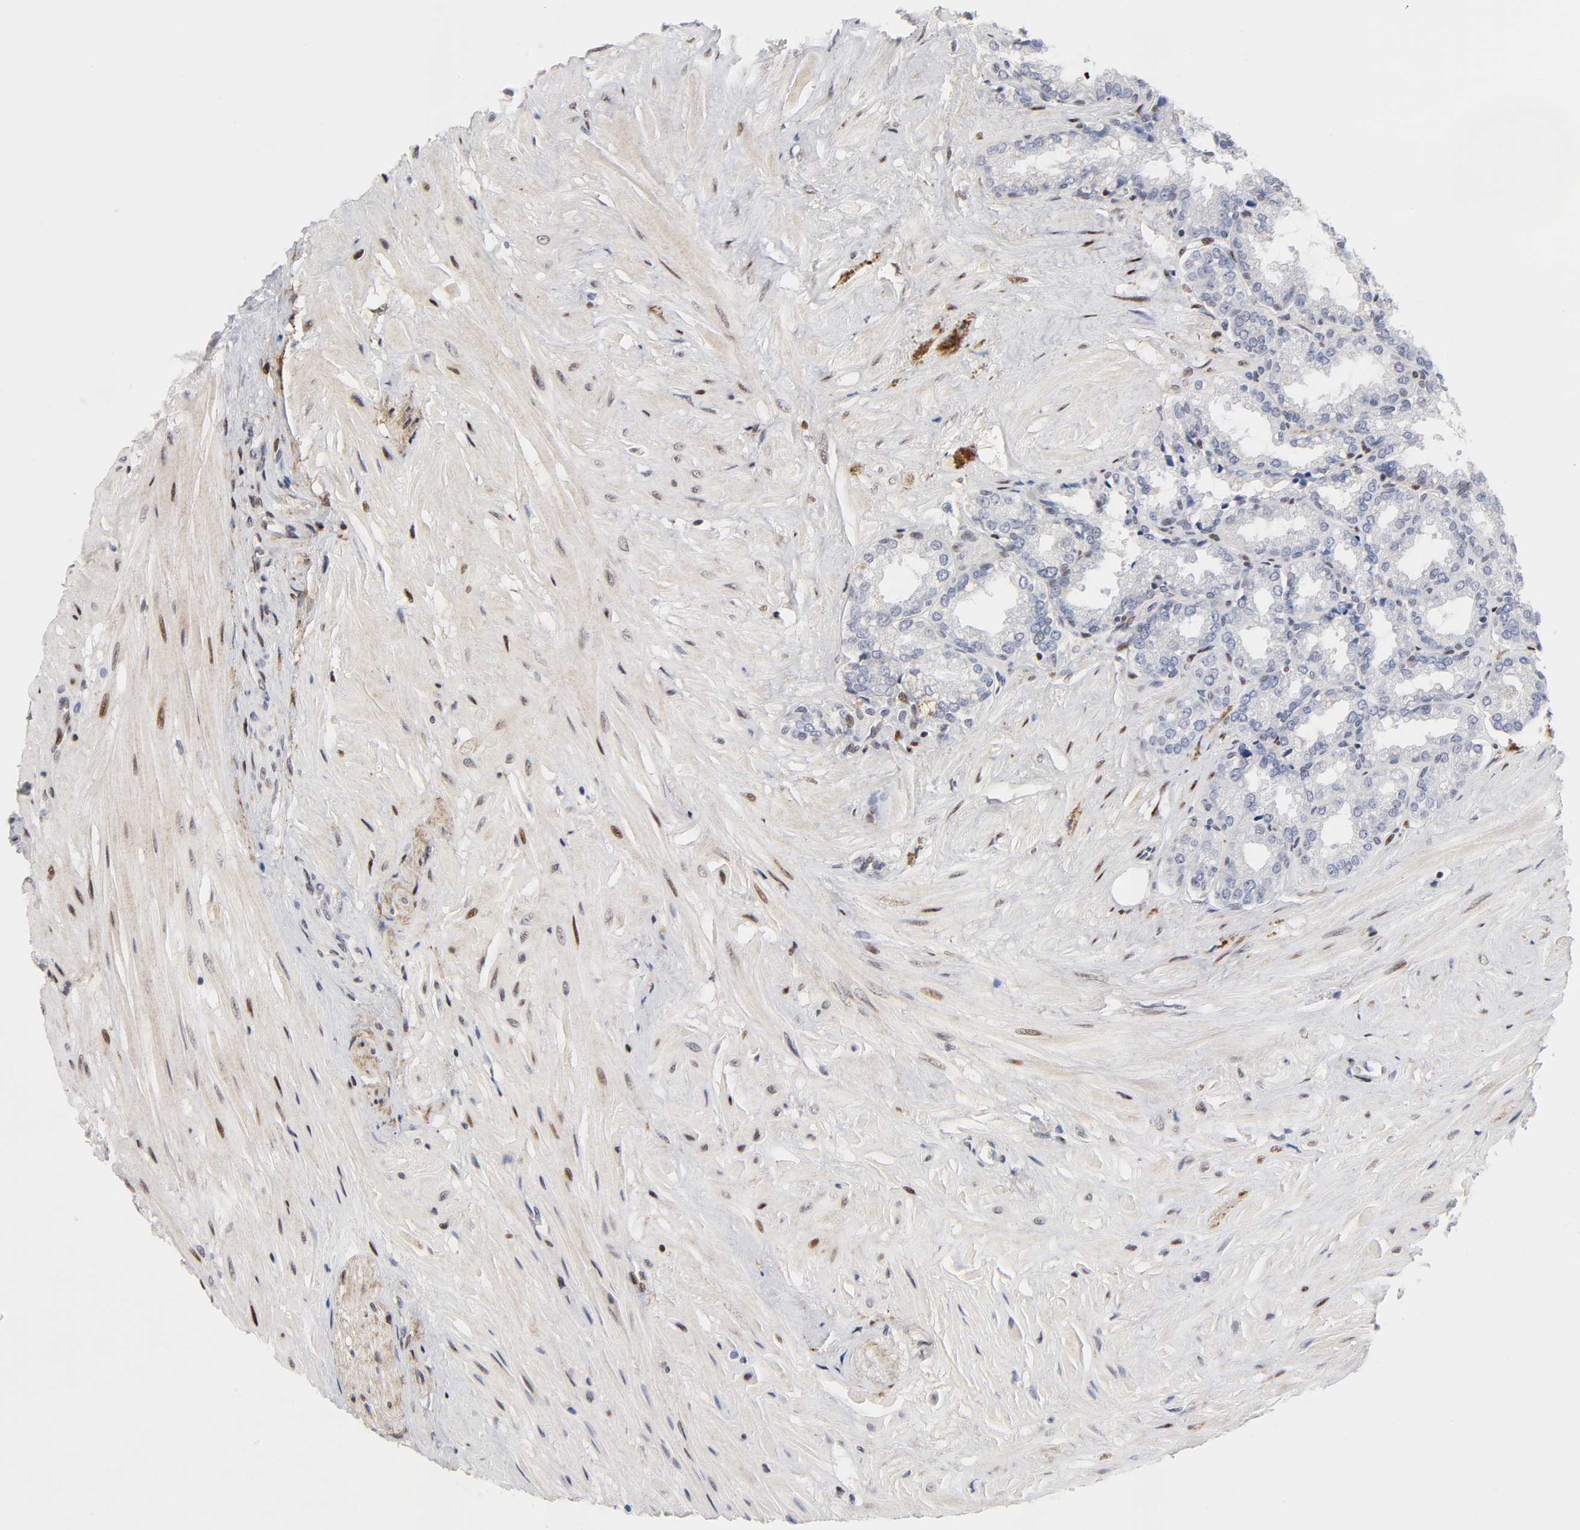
{"staining": {"intensity": "moderate", "quantity": "<25%", "location": "nuclear"}, "tissue": "seminal vesicle", "cell_type": "Glandular cells", "image_type": "normal", "snomed": [{"axis": "morphology", "description": "Normal tissue, NOS"}, {"axis": "topography", "description": "Seminal veicle"}], "caption": "Glandular cells reveal low levels of moderate nuclear expression in about <25% of cells in normal seminal vesicle. The staining was performed using DAB, with brown indicating positive protein expression. Nuclei are stained blue with hematoxylin.", "gene": "STK38", "patient": {"sex": "male", "age": 46}}